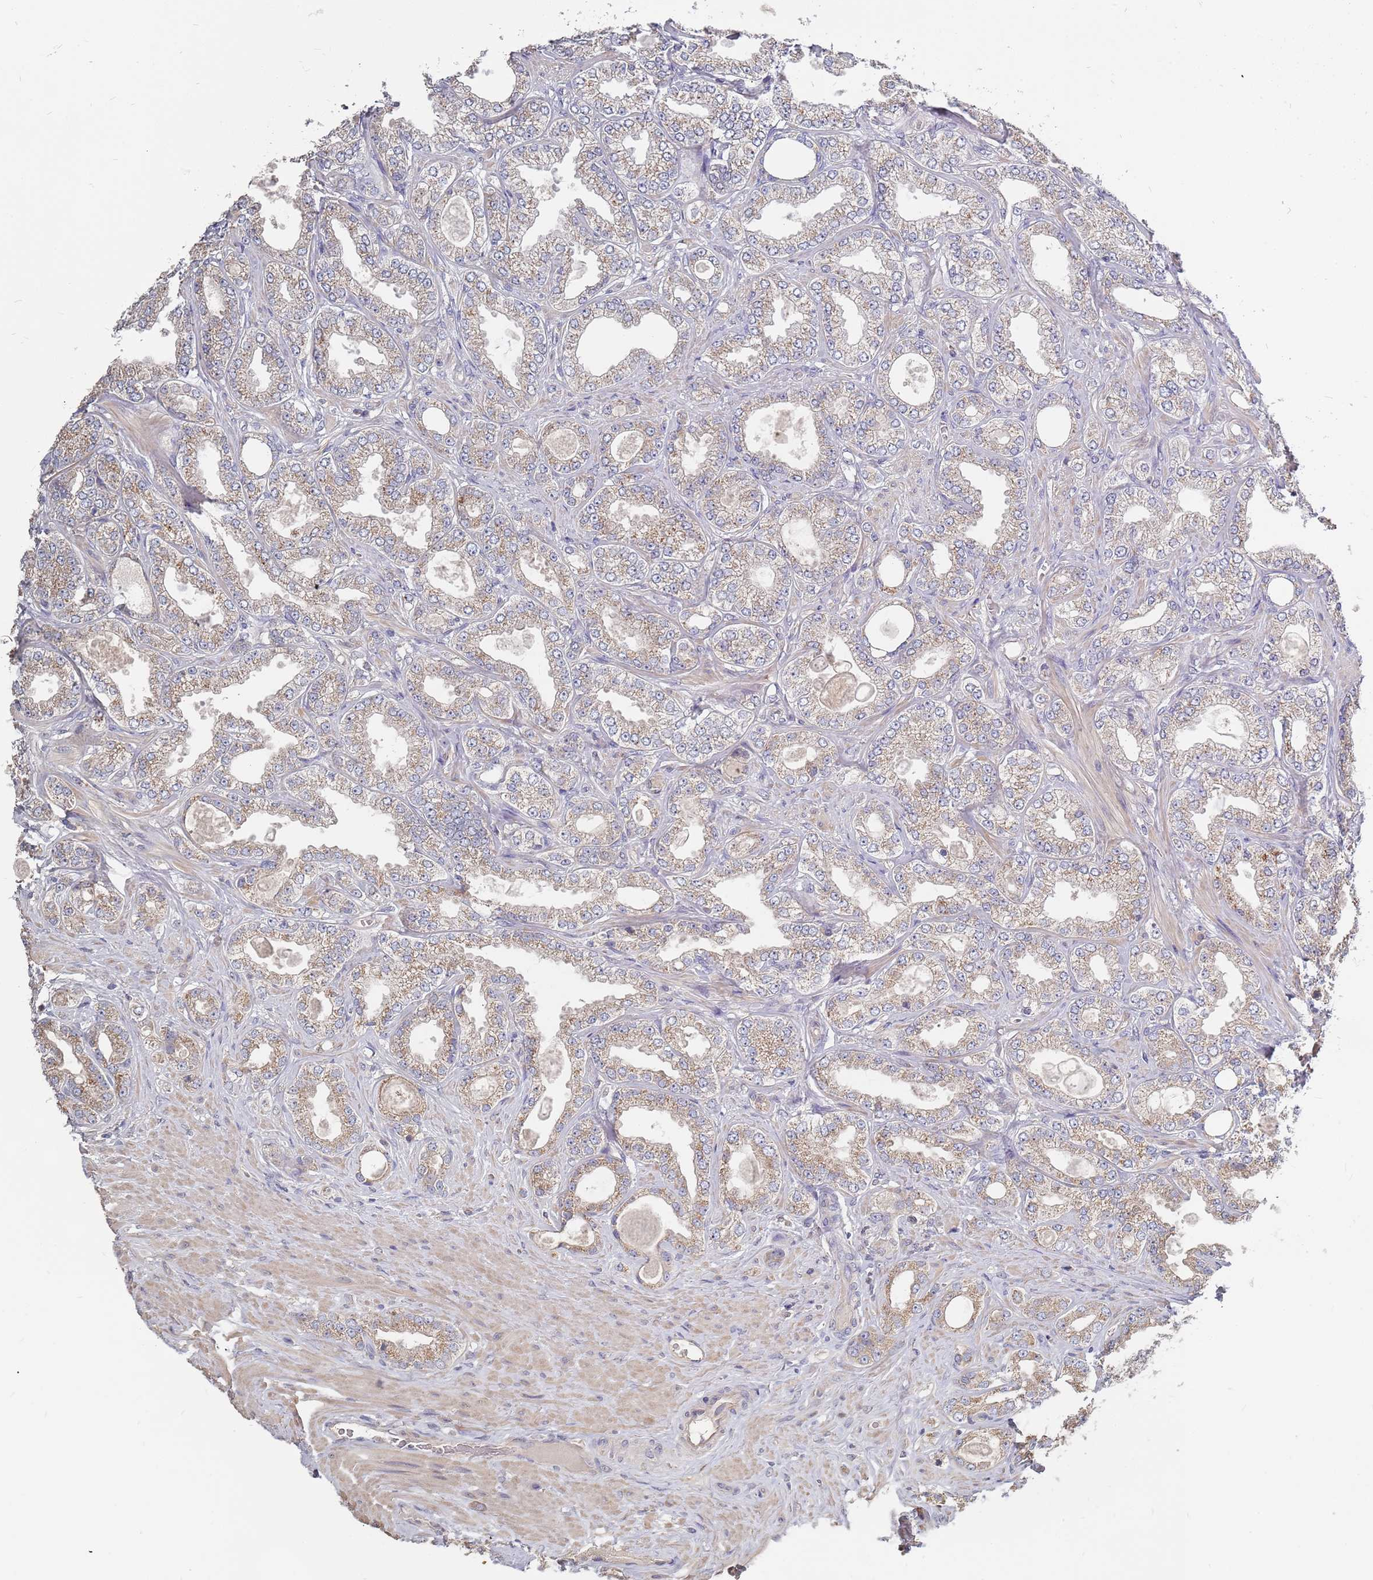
{"staining": {"intensity": "moderate", "quantity": "25%-75%", "location": "cytoplasmic/membranous"}, "tissue": "prostate cancer", "cell_type": "Tumor cells", "image_type": "cancer", "snomed": [{"axis": "morphology", "description": "Adenocarcinoma, Low grade"}, {"axis": "topography", "description": "Prostate"}], "caption": "Immunohistochemistry (IHC) histopathology image of prostate cancer (low-grade adenocarcinoma) stained for a protein (brown), which displays medium levels of moderate cytoplasmic/membranous expression in about 25%-75% of tumor cells.", "gene": "TCEANC2", "patient": {"sex": "male", "age": 63}}